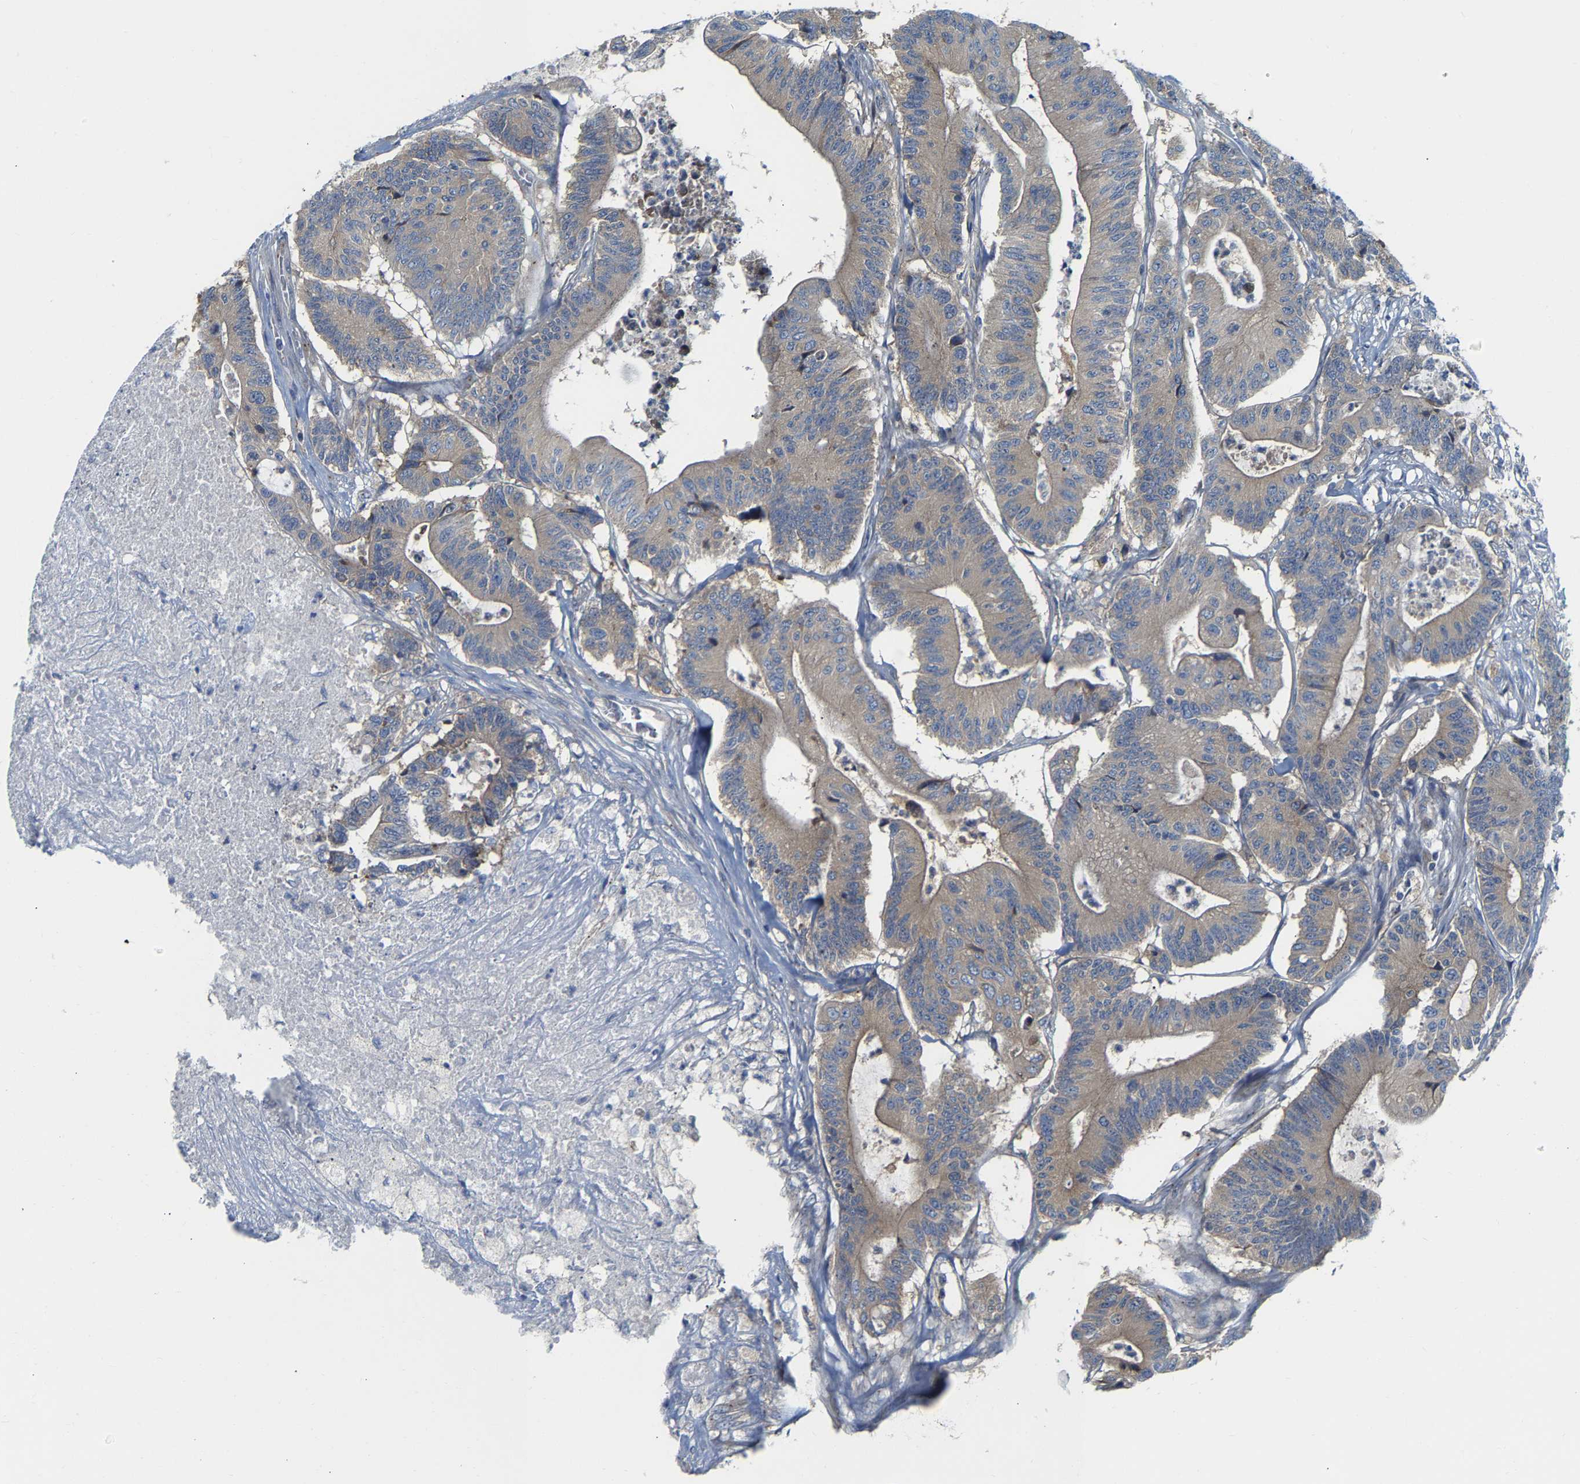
{"staining": {"intensity": "weak", "quantity": "25%-75%", "location": "cytoplasmic/membranous"}, "tissue": "colorectal cancer", "cell_type": "Tumor cells", "image_type": "cancer", "snomed": [{"axis": "morphology", "description": "Adenocarcinoma, NOS"}, {"axis": "topography", "description": "Colon"}], "caption": "IHC (DAB) staining of colorectal cancer (adenocarcinoma) exhibits weak cytoplasmic/membranous protein expression in about 25%-75% of tumor cells. (Brightfield microscopy of DAB IHC at high magnification).", "gene": "PCNT", "patient": {"sex": "female", "age": 84}}